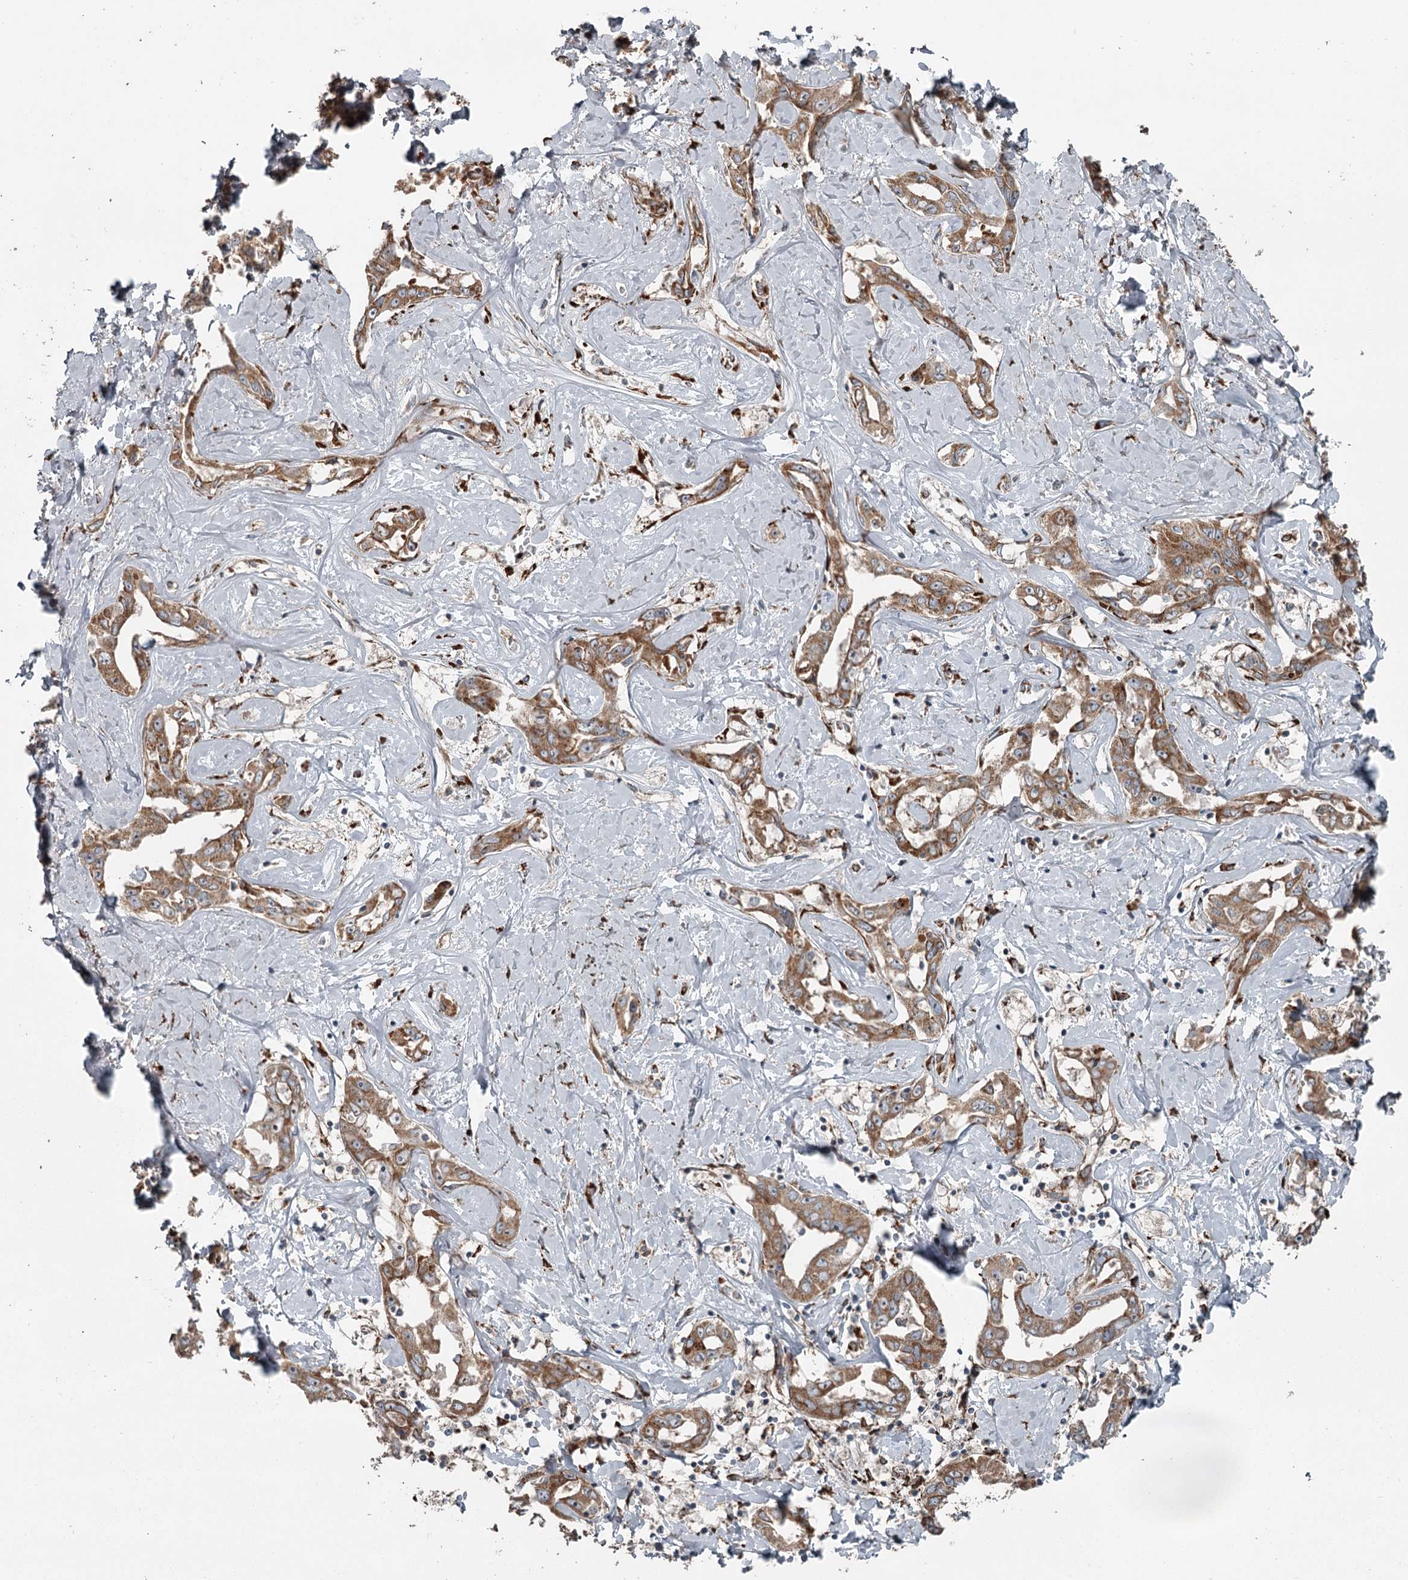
{"staining": {"intensity": "moderate", "quantity": ">75%", "location": "cytoplasmic/membranous"}, "tissue": "liver cancer", "cell_type": "Tumor cells", "image_type": "cancer", "snomed": [{"axis": "morphology", "description": "Cholangiocarcinoma"}, {"axis": "topography", "description": "Liver"}], "caption": "IHC histopathology image of cholangiocarcinoma (liver) stained for a protein (brown), which shows medium levels of moderate cytoplasmic/membranous expression in about >75% of tumor cells.", "gene": "RASSF8", "patient": {"sex": "male", "age": 59}}